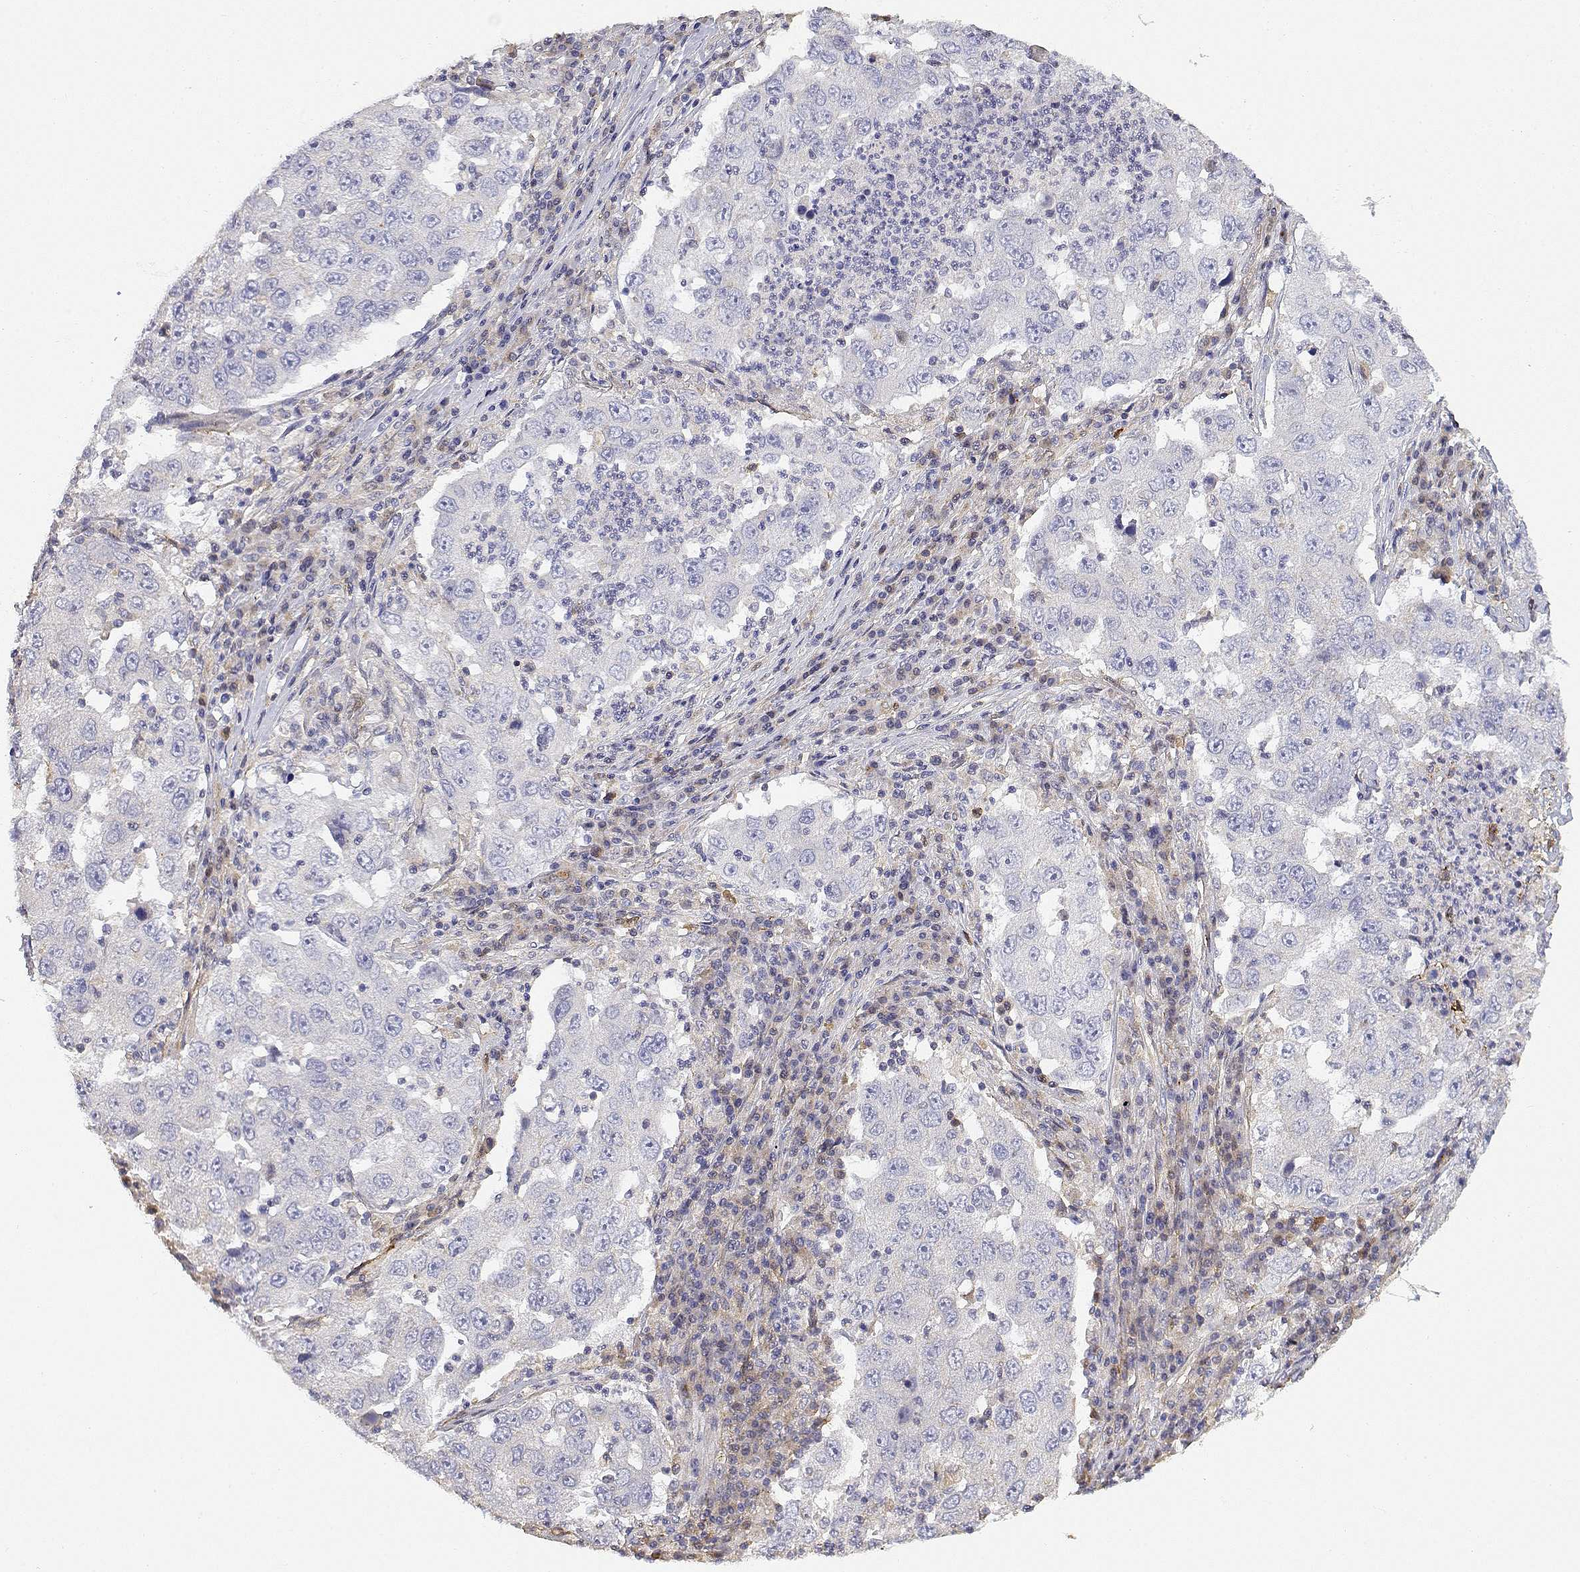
{"staining": {"intensity": "negative", "quantity": "none", "location": "none"}, "tissue": "lung cancer", "cell_type": "Tumor cells", "image_type": "cancer", "snomed": [{"axis": "morphology", "description": "Adenocarcinoma, NOS"}, {"axis": "topography", "description": "Lung"}], "caption": "Tumor cells show no significant protein expression in lung cancer.", "gene": "ADA", "patient": {"sex": "male", "age": 73}}